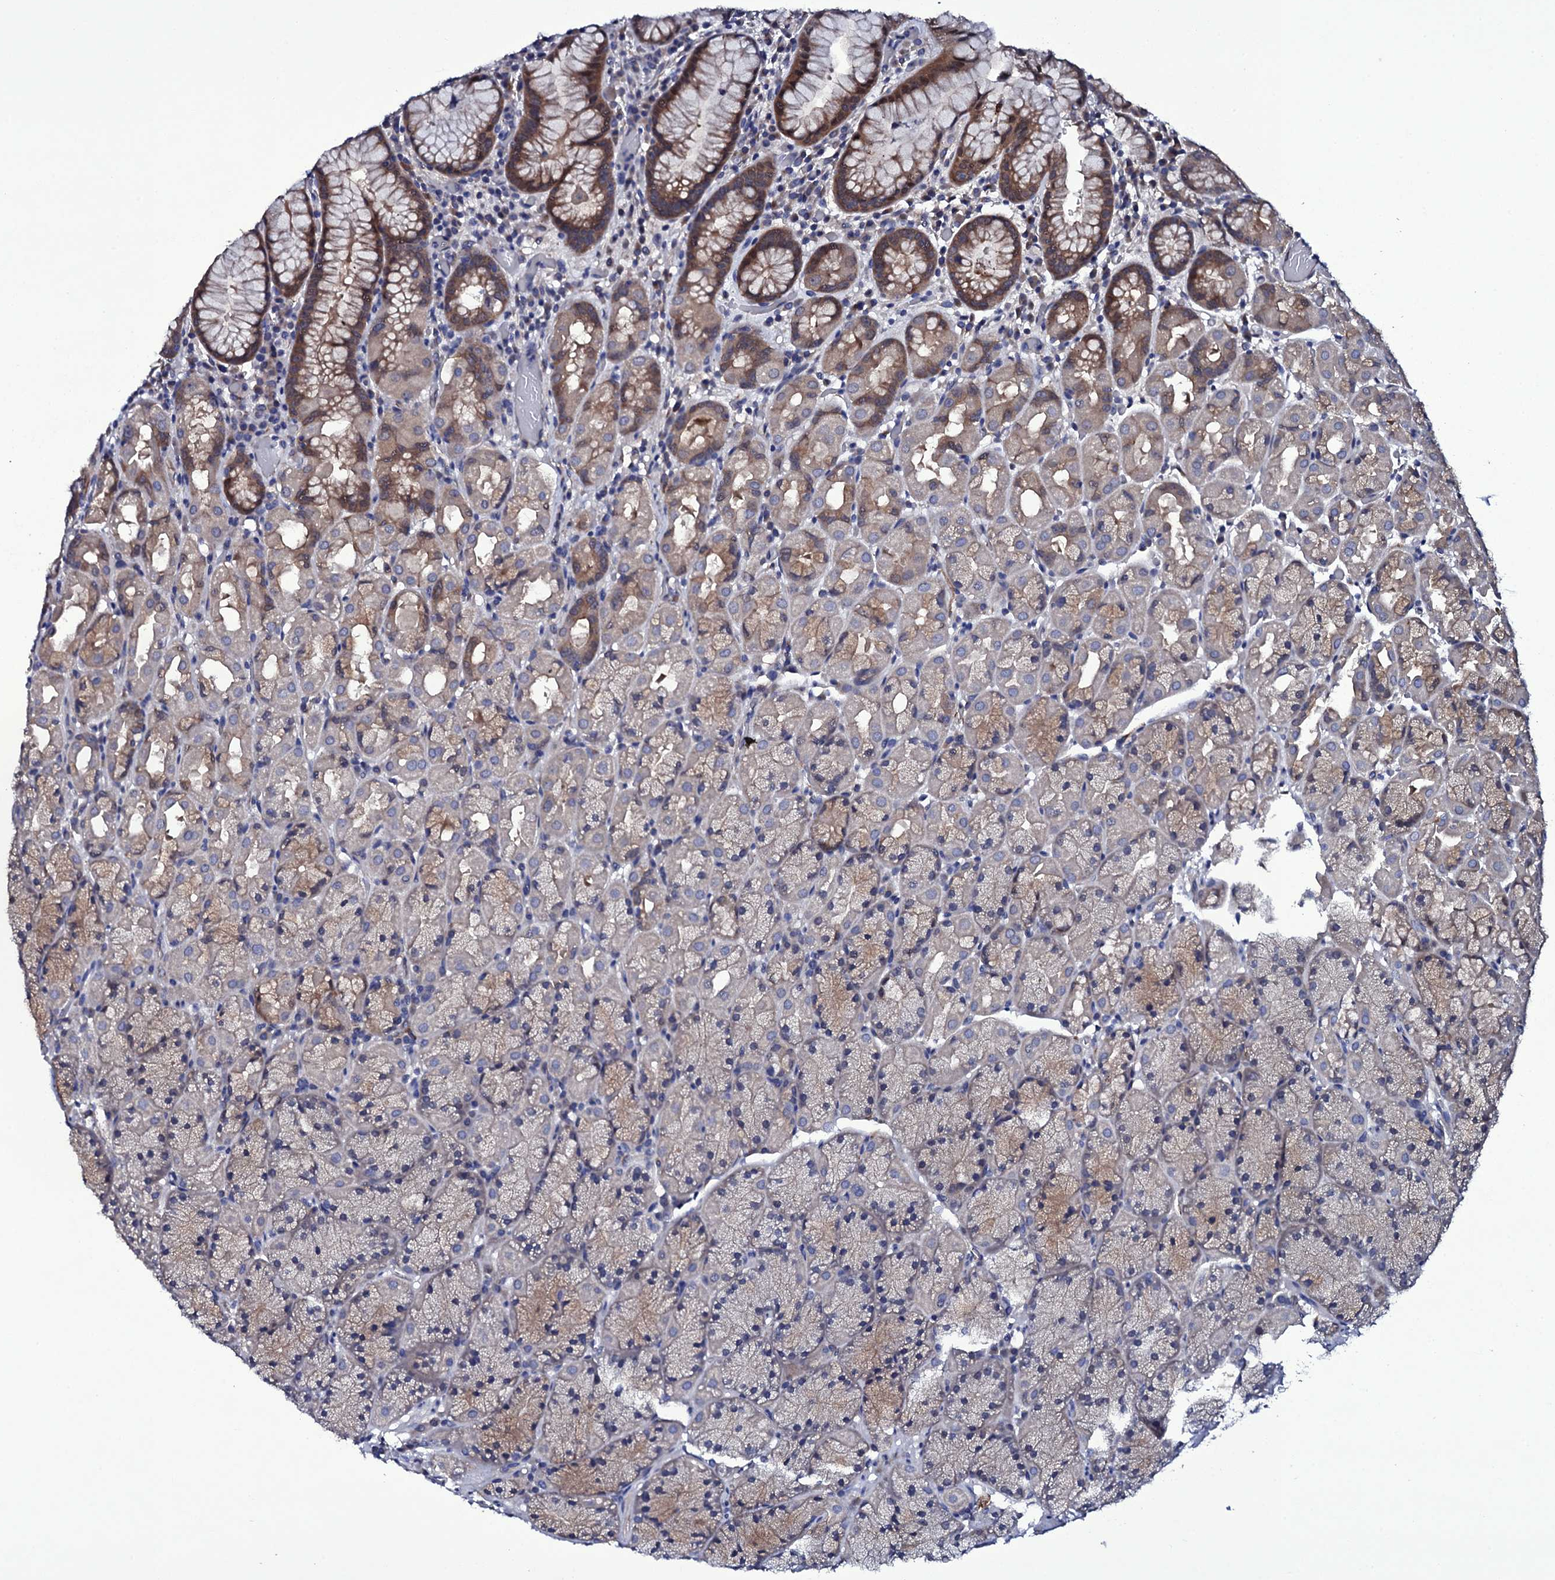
{"staining": {"intensity": "moderate", "quantity": "25%-75%", "location": "cytoplasmic/membranous"}, "tissue": "stomach", "cell_type": "Glandular cells", "image_type": "normal", "snomed": [{"axis": "morphology", "description": "Normal tissue, NOS"}, {"axis": "topography", "description": "Stomach, upper"}, {"axis": "topography", "description": "Stomach, lower"}], "caption": "This histopathology image reveals immunohistochemistry (IHC) staining of normal human stomach, with medium moderate cytoplasmic/membranous expression in about 25%-75% of glandular cells.", "gene": "BCL2L14", "patient": {"sex": "male", "age": 80}}